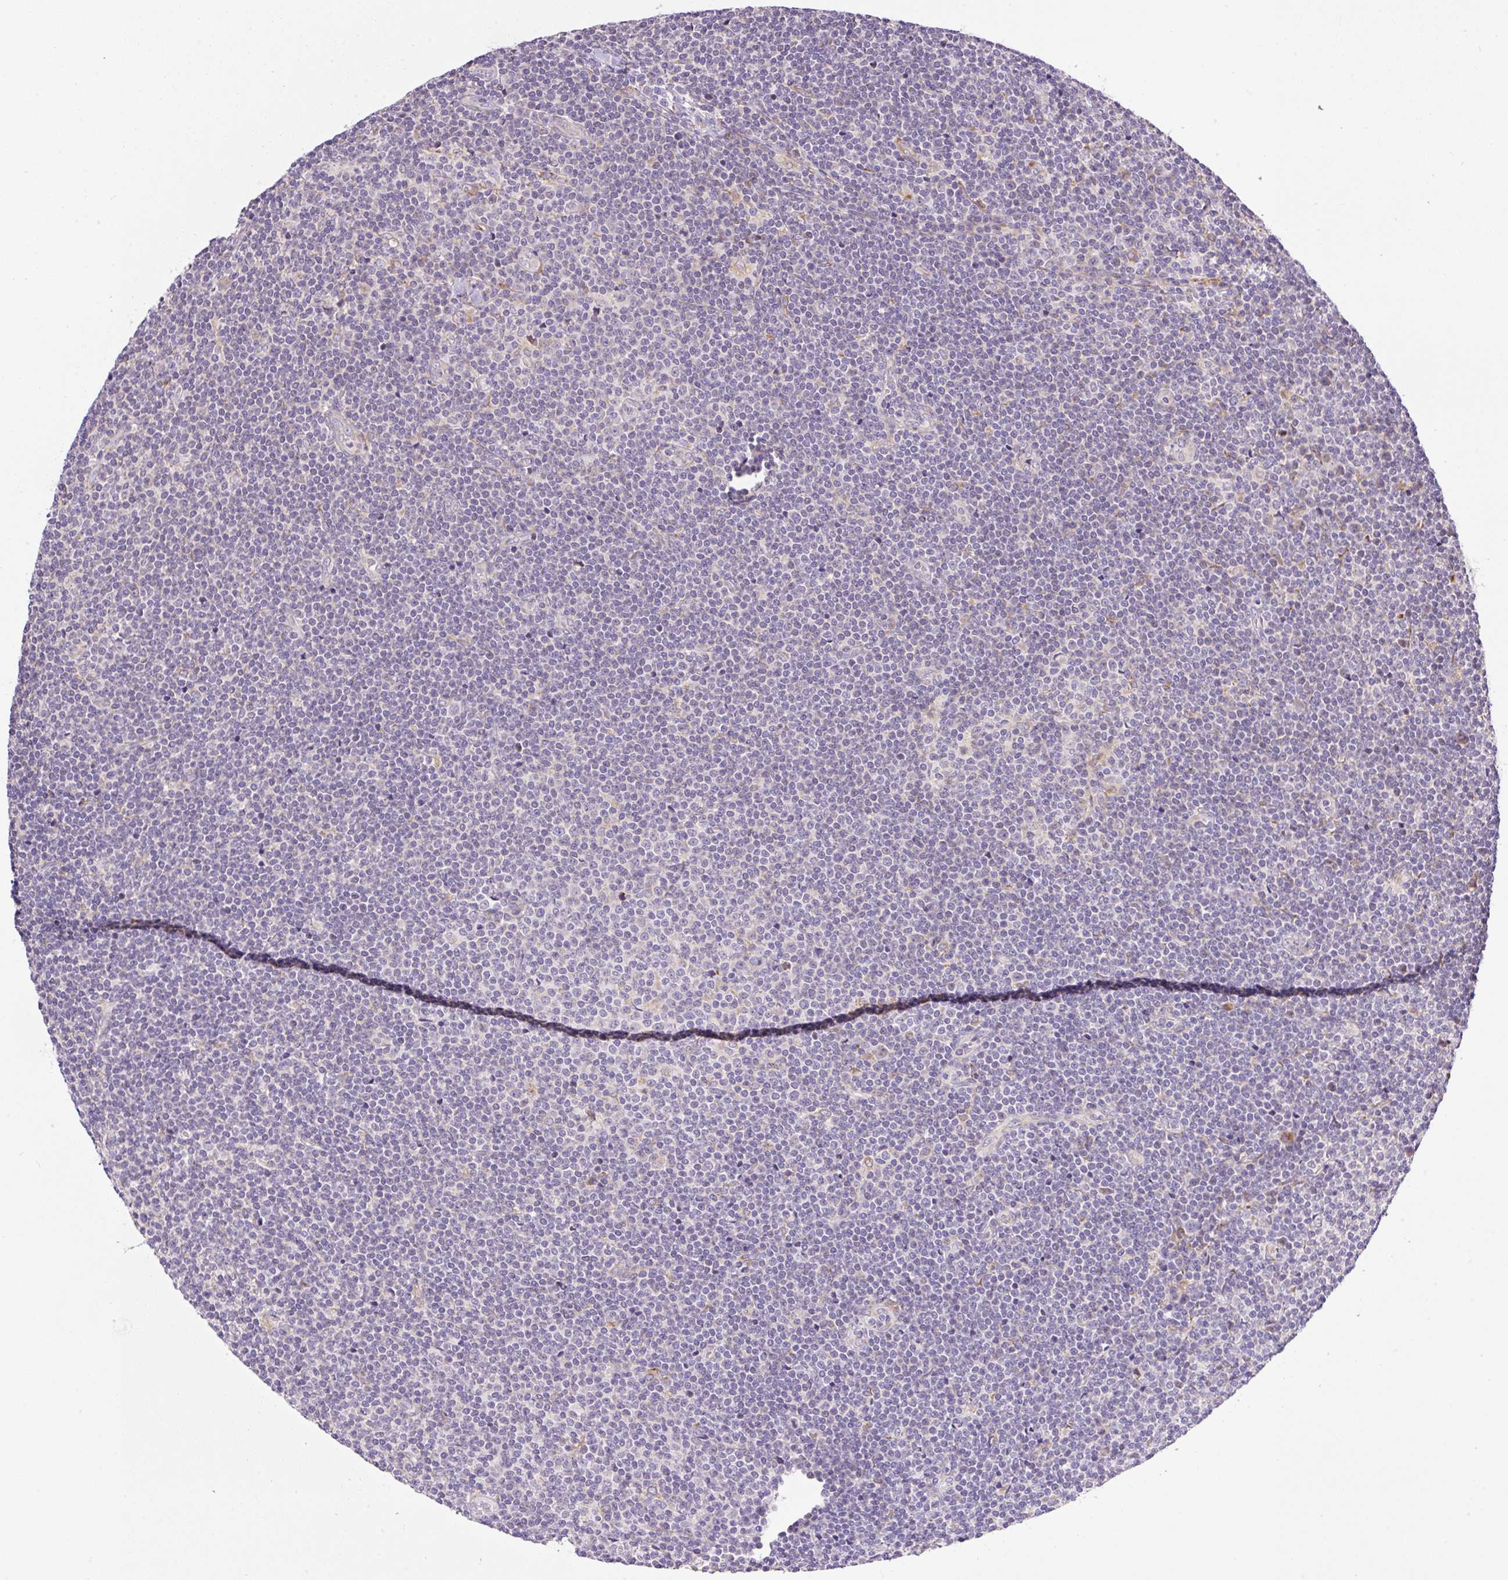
{"staining": {"intensity": "negative", "quantity": "none", "location": "none"}, "tissue": "lymphoma", "cell_type": "Tumor cells", "image_type": "cancer", "snomed": [{"axis": "morphology", "description": "Malignant lymphoma, non-Hodgkin's type, Low grade"}, {"axis": "topography", "description": "Lymph node"}], "caption": "Tumor cells show no significant positivity in lymphoma.", "gene": "POFUT1", "patient": {"sex": "male", "age": 48}}